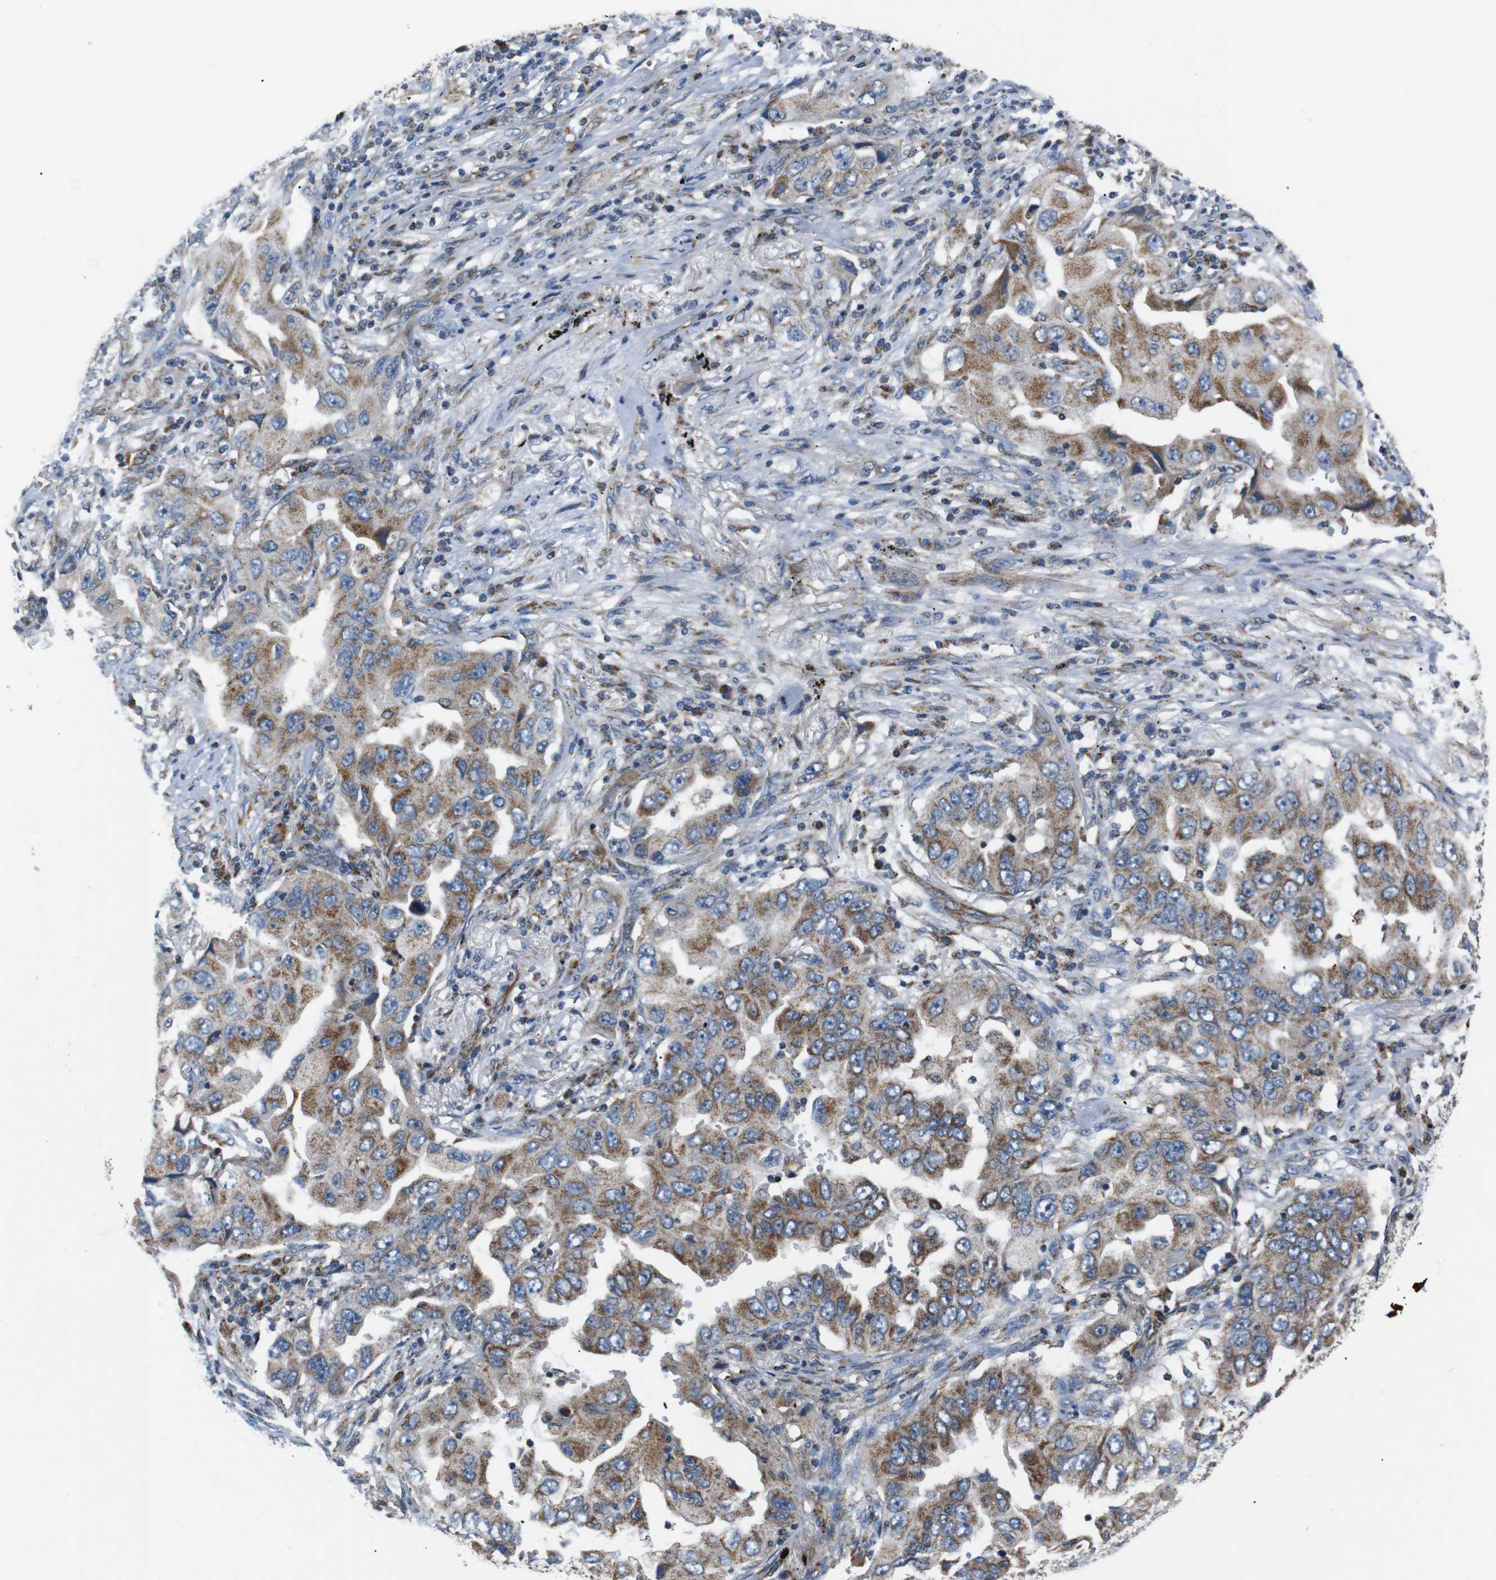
{"staining": {"intensity": "moderate", "quantity": ">75%", "location": "cytoplasmic/membranous"}, "tissue": "lung cancer", "cell_type": "Tumor cells", "image_type": "cancer", "snomed": [{"axis": "morphology", "description": "Adenocarcinoma, NOS"}, {"axis": "topography", "description": "Lung"}], "caption": "IHC (DAB (3,3'-diaminobenzidine)) staining of human lung cancer (adenocarcinoma) exhibits moderate cytoplasmic/membranous protein positivity in about >75% of tumor cells. (Brightfield microscopy of DAB IHC at high magnification).", "gene": "NETO2", "patient": {"sex": "female", "age": 65}}